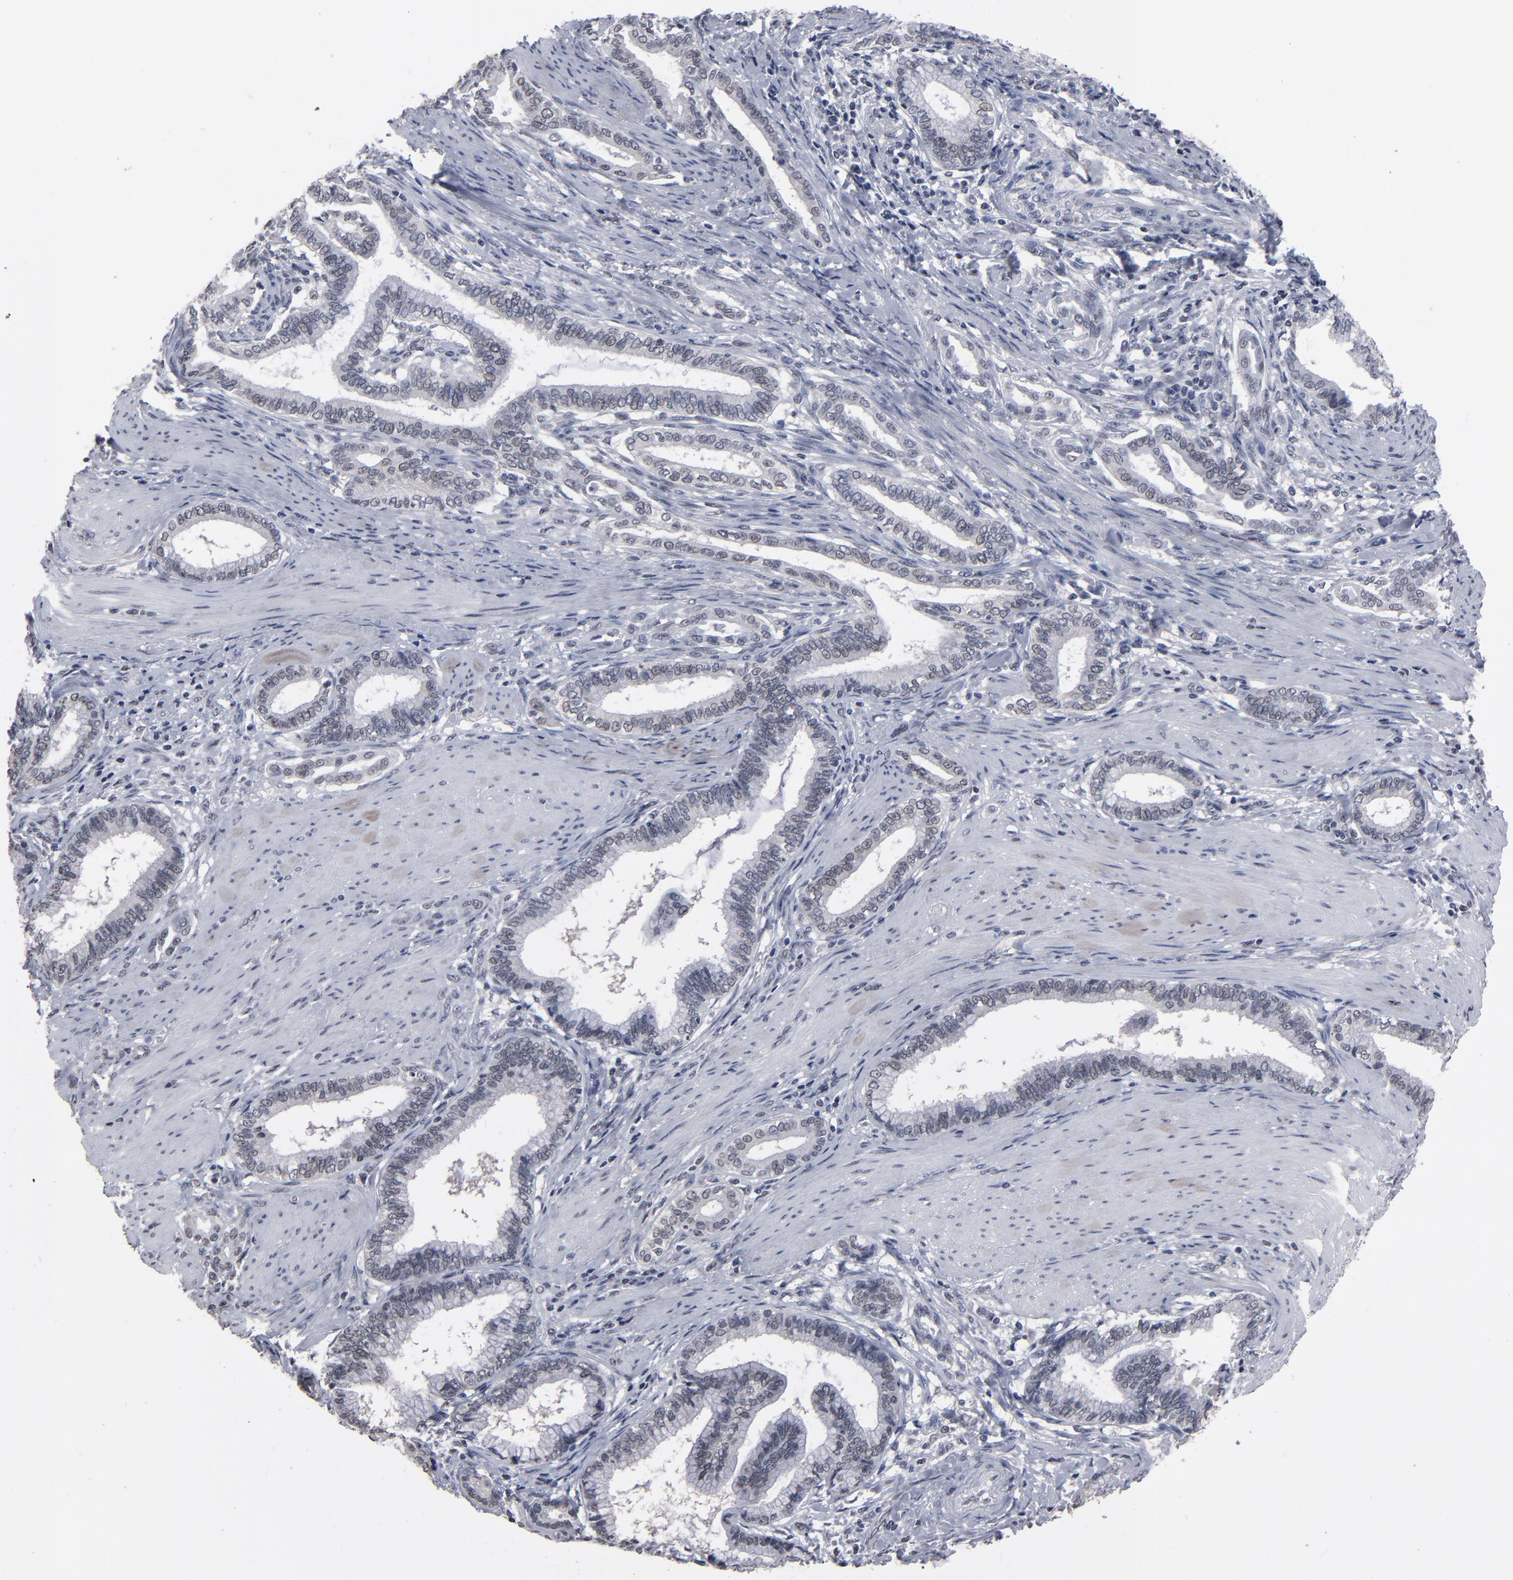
{"staining": {"intensity": "weak", "quantity": "<25%", "location": "nuclear"}, "tissue": "pancreatic cancer", "cell_type": "Tumor cells", "image_type": "cancer", "snomed": [{"axis": "morphology", "description": "Adenocarcinoma, NOS"}, {"axis": "topography", "description": "Pancreas"}], "caption": "Human pancreatic cancer (adenocarcinoma) stained for a protein using immunohistochemistry (IHC) demonstrates no staining in tumor cells.", "gene": "SSRP1", "patient": {"sex": "female", "age": 64}}